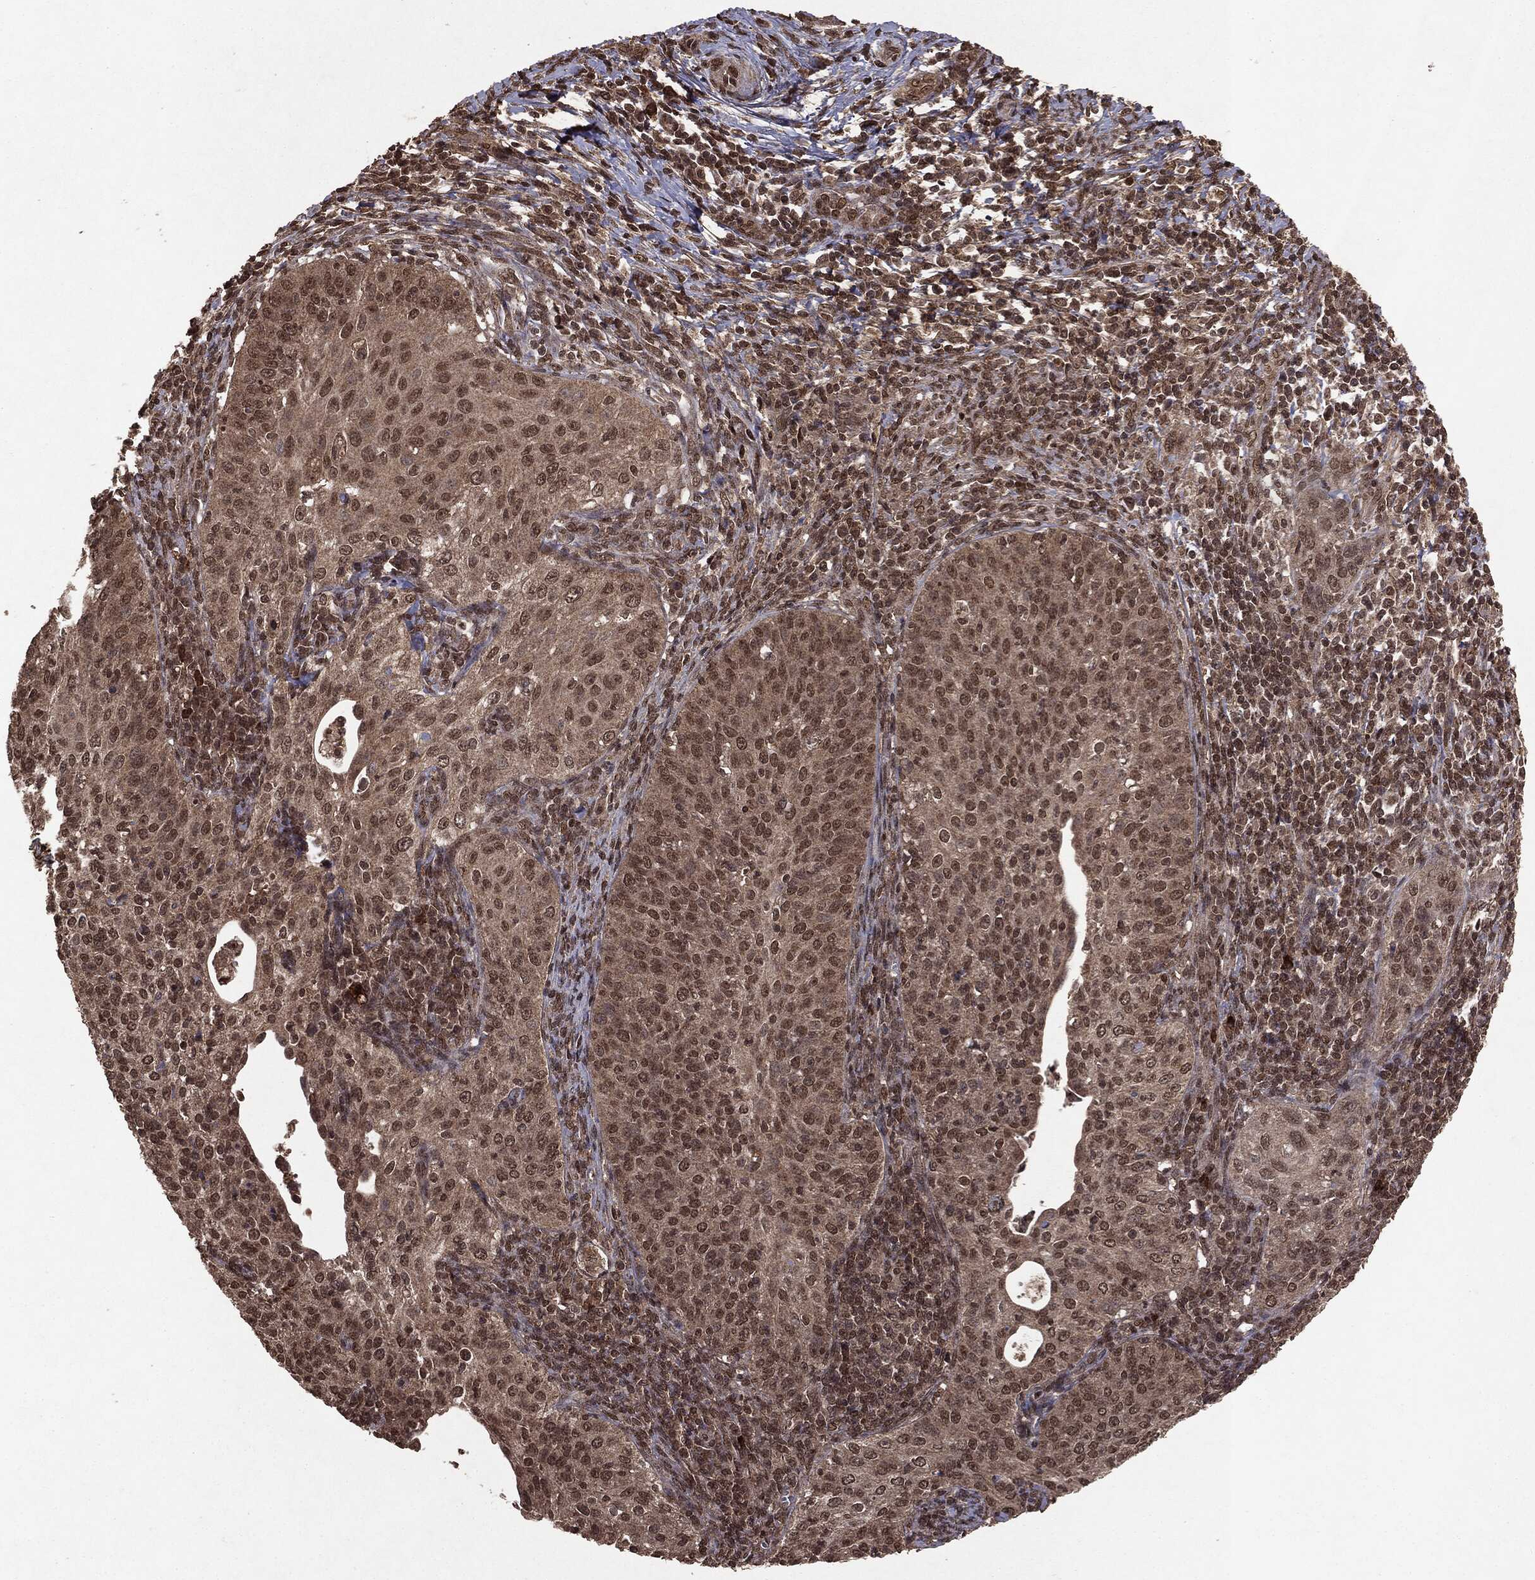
{"staining": {"intensity": "moderate", "quantity": ">75%", "location": "nuclear"}, "tissue": "cervical cancer", "cell_type": "Tumor cells", "image_type": "cancer", "snomed": [{"axis": "morphology", "description": "Squamous cell carcinoma, NOS"}, {"axis": "topography", "description": "Cervix"}], "caption": "Tumor cells reveal medium levels of moderate nuclear staining in about >75% of cells in human cervical cancer (squamous cell carcinoma).", "gene": "PEBP1", "patient": {"sex": "female", "age": 30}}